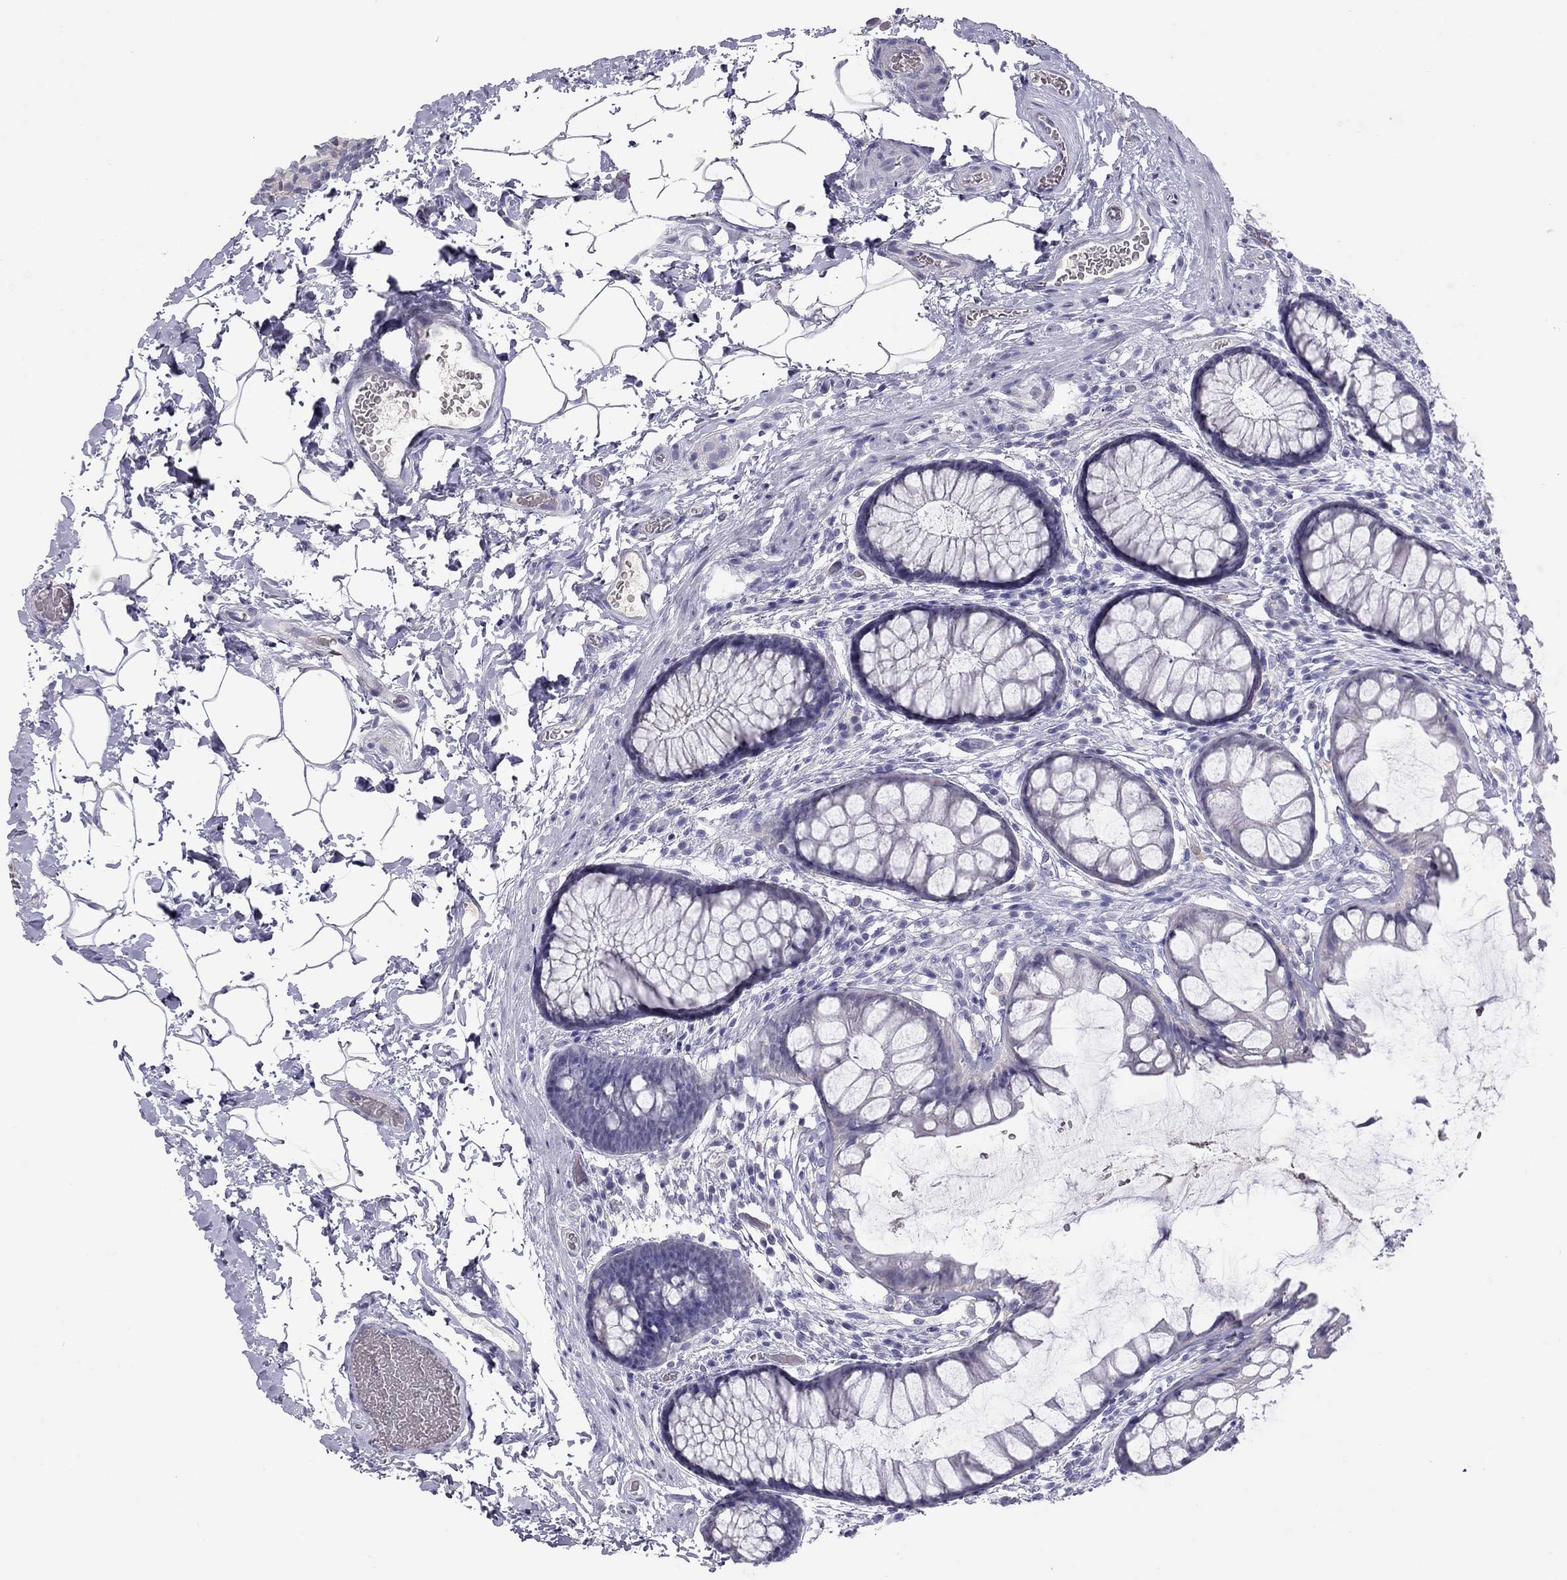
{"staining": {"intensity": "negative", "quantity": "none", "location": "none"}, "tissue": "rectum", "cell_type": "Glandular cells", "image_type": "normal", "snomed": [{"axis": "morphology", "description": "Normal tissue, NOS"}, {"axis": "topography", "description": "Rectum"}], "caption": "Immunohistochemistry of benign rectum shows no staining in glandular cells. (IHC, brightfield microscopy, high magnification).", "gene": "MUC16", "patient": {"sex": "female", "age": 62}}